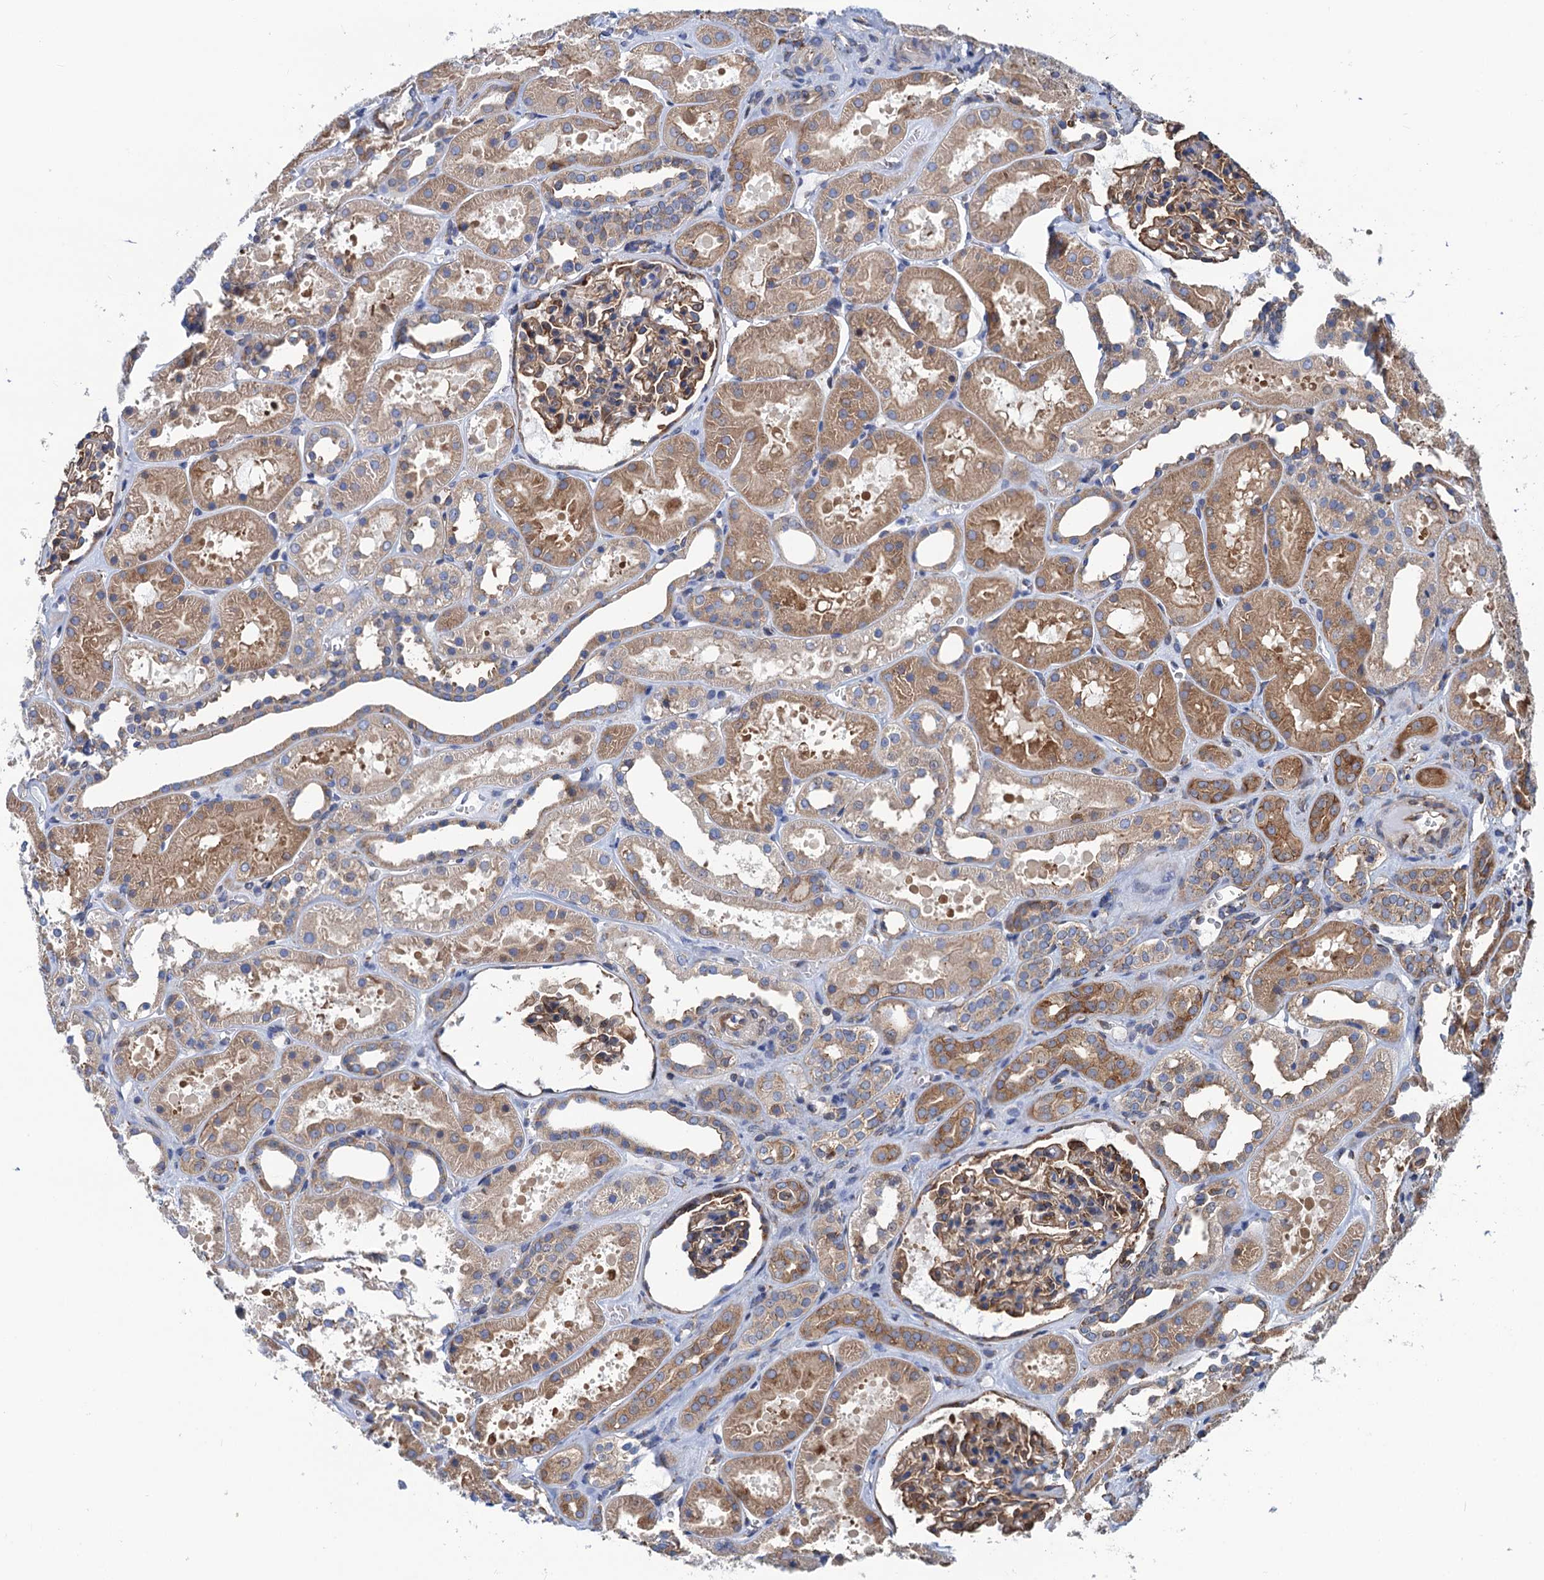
{"staining": {"intensity": "moderate", "quantity": ">75%", "location": "cytoplasmic/membranous"}, "tissue": "kidney", "cell_type": "Cells in glomeruli", "image_type": "normal", "snomed": [{"axis": "morphology", "description": "Normal tissue, NOS"}, {"axis": "topography", "description": "Kidney"}], "caption": "Approximately >75% of cells in glomeruli in normal human kidney demonstrate moderate cytoplasmic/membranous protein expression as visualized by brown immunohistochemical staining.", "gene": "SLC12A7", "patient": {"sex": "female", "age": 41}}